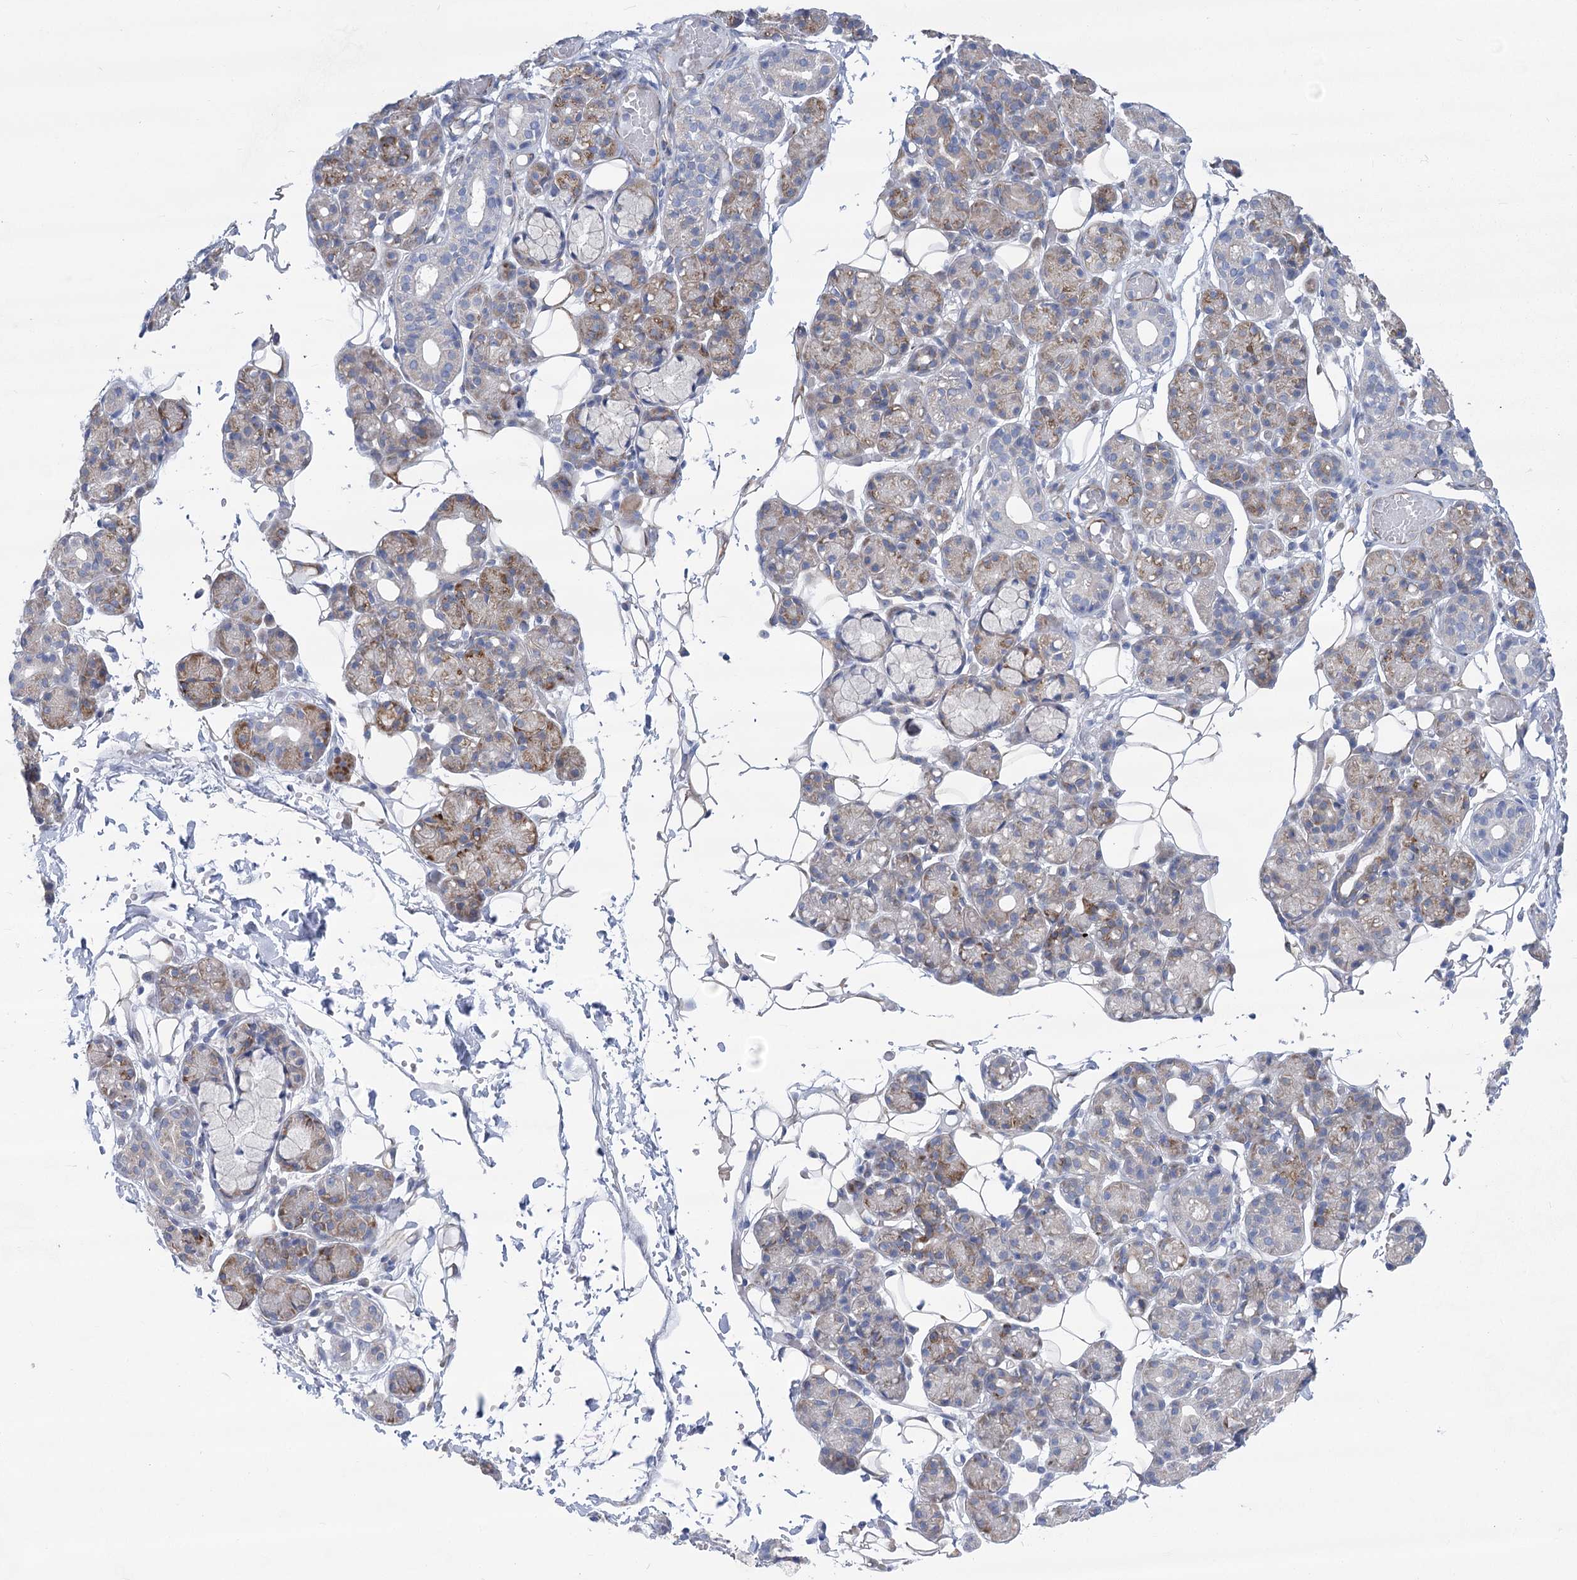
{"staining": {"intensity": "moderate", "quantity": "25%-75%", "location": "cytoplasmic/membranous"}, "tissue": "salivary gland", "cell_type": "Glandular cells", "image_type": "normal", "snomed": [{"axis": "morphology", "description": "Normal tissue, NOS"}, {"axis": "topography", "description": "Salivary gland"}], "caption": "Immunohistochemical staining of normal human salivary gland displays moderate cytoplasmic/membranous protein expression in approximately 25%-75% of glandular cells.", "gene": "YTHDC2", "patient": {"sex": "male", "age": 63}}